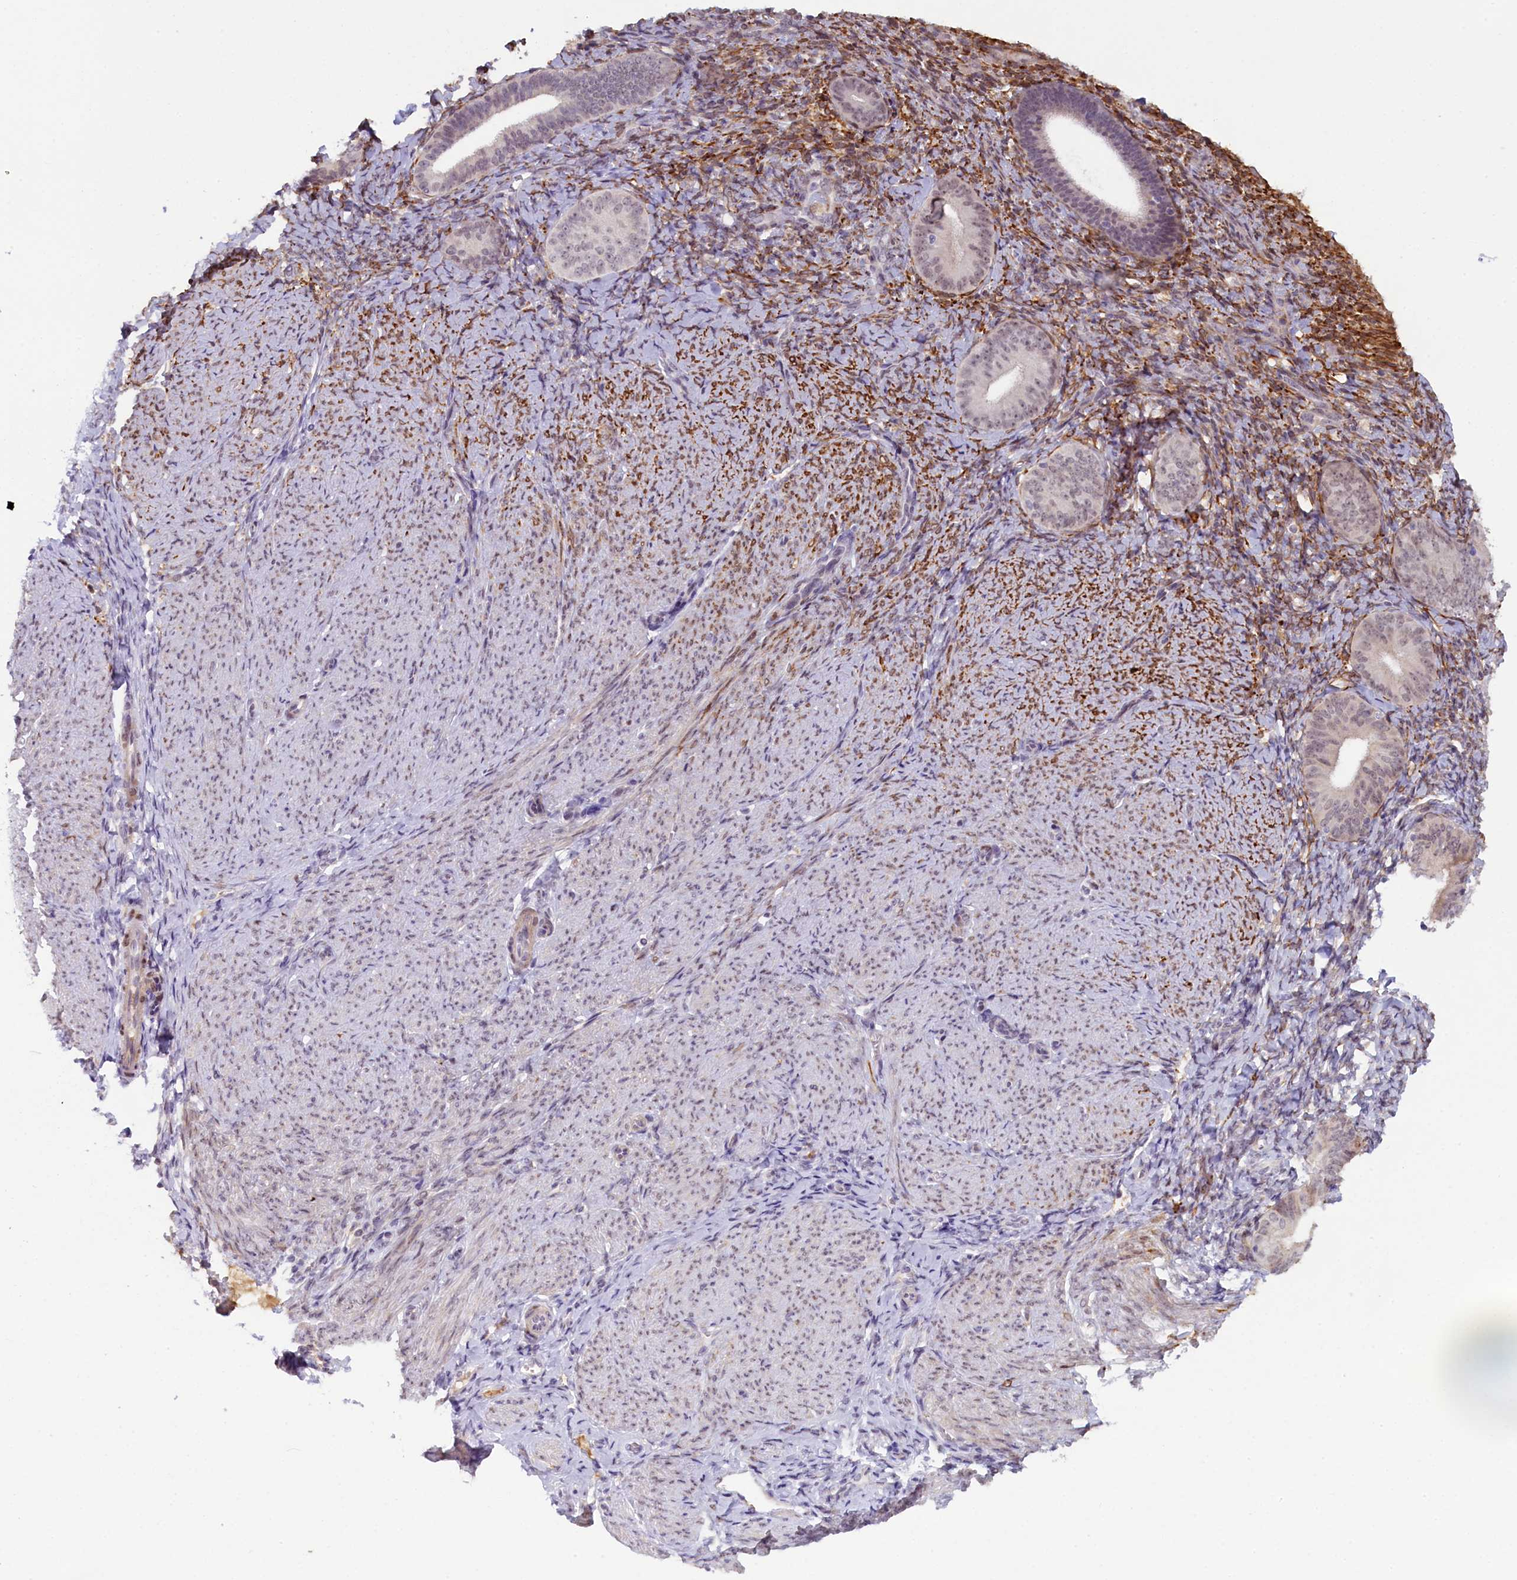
{"staining": {"intensity": "moderate", "quantity": "25%-75%", "location": "cytoplasmic/membranous"}, "tissue": "endometrium", "cell_type": "Cells in endometrial stroma", "image_type": "normal", "snomed": [{"axis": "morphology", "description": "Normal tissue, NOS"}, {"axis": "topography", "description": "Endometrium"}], "caption": "Immunohistochemistry of normal endometrium reveals medium levels of moderate cytoplasmic/membranous positivity in approximately 25%-75% of cells in endometrial stroma.", "gene": "CRAMP1", "patient": {"sex": "female", "age": 65}}